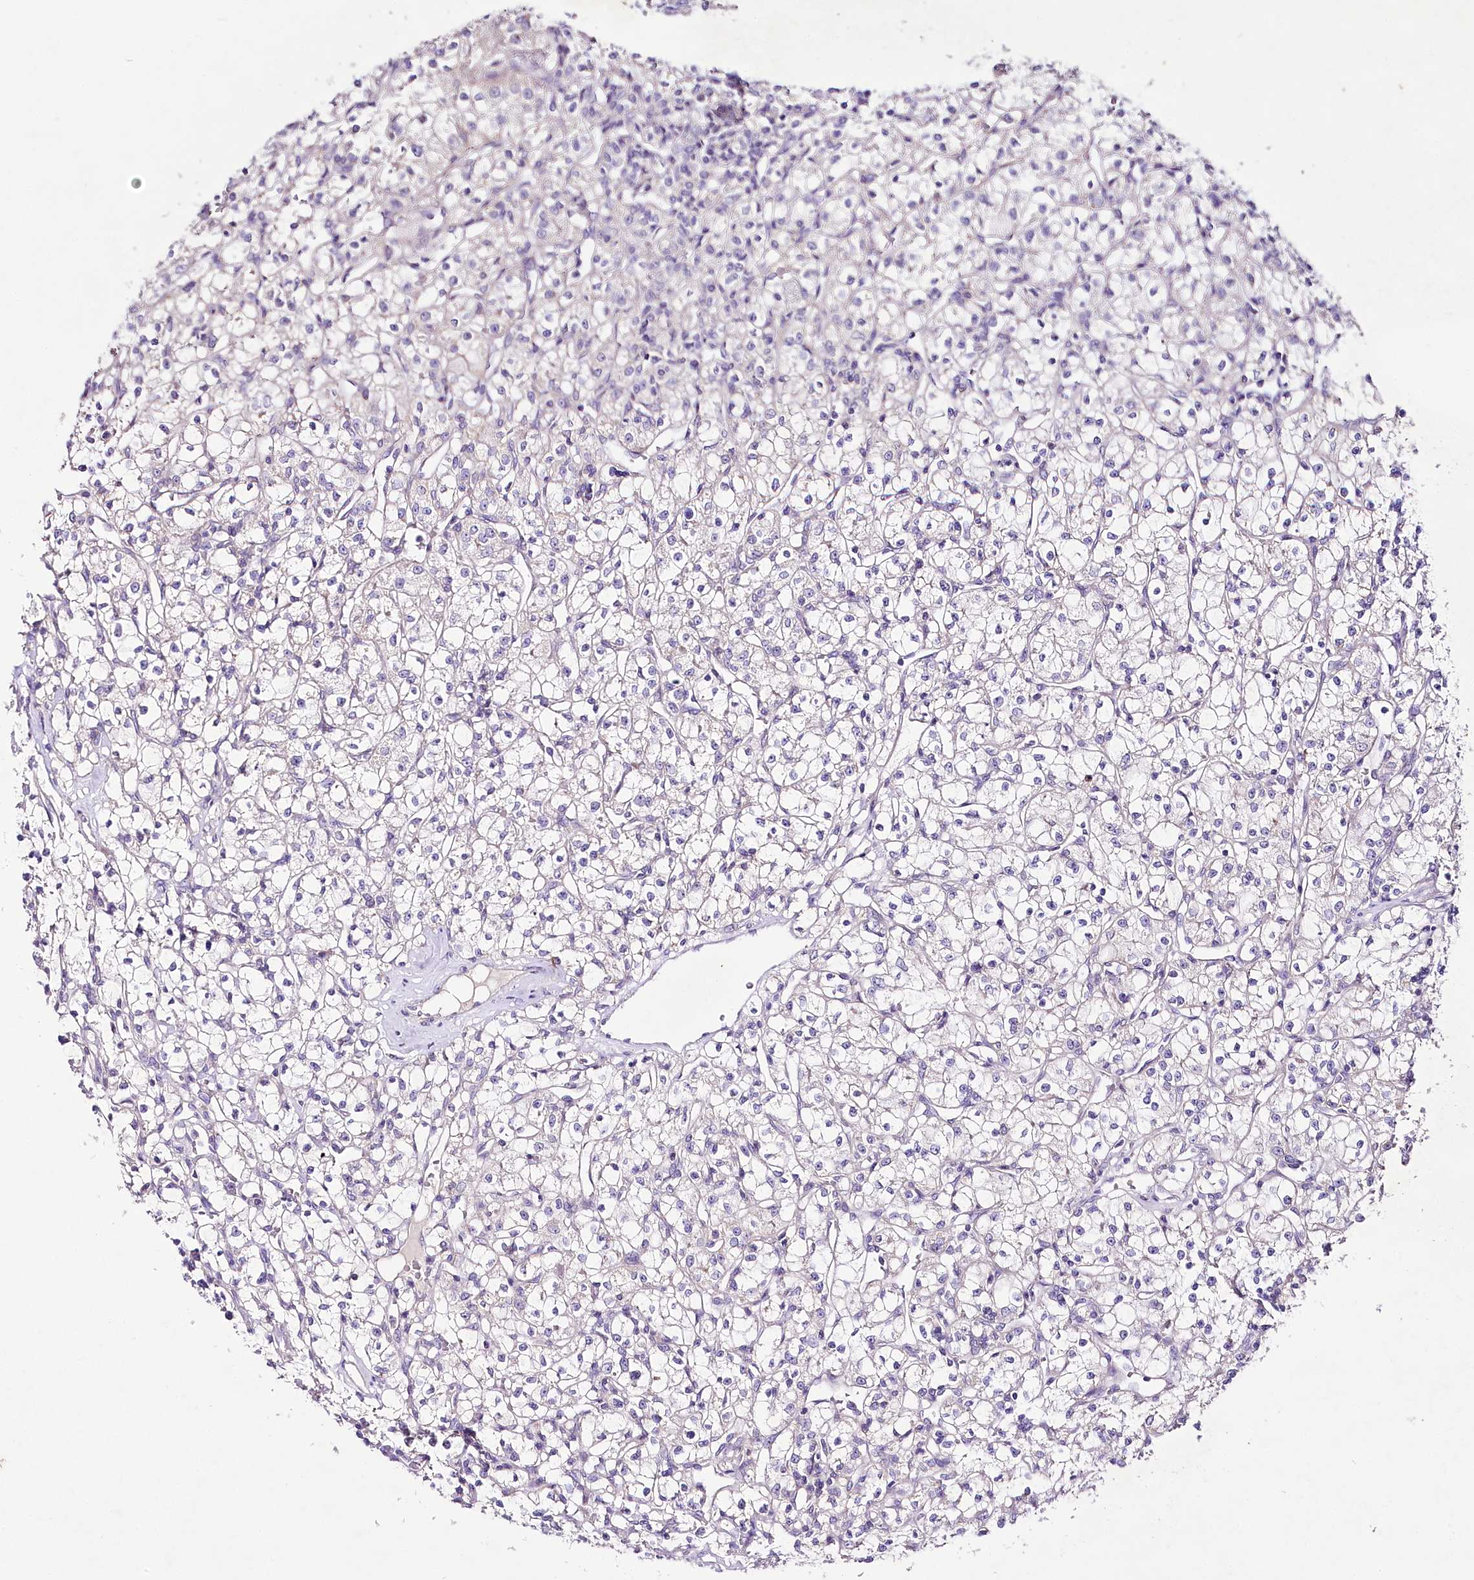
{"staining": {"intensity": "negative", "quantity": "none", "location": "none"}, "tissue": "renal cancer", "cell_type": "Tumor cells", "image_type": "cancer", "snomed": [{"axis": "morphology", "description": "Adenocarcinoma, NOS"}, {"axis": "topography", "description": "Kidney"}], "caption": "Adenocarcinoma (renal) was stained to show a protein in brown. There is no significant positivity in tumor cells.", "gene": "LRRC14B", "patient": {"sex": "female", "age": 59}}